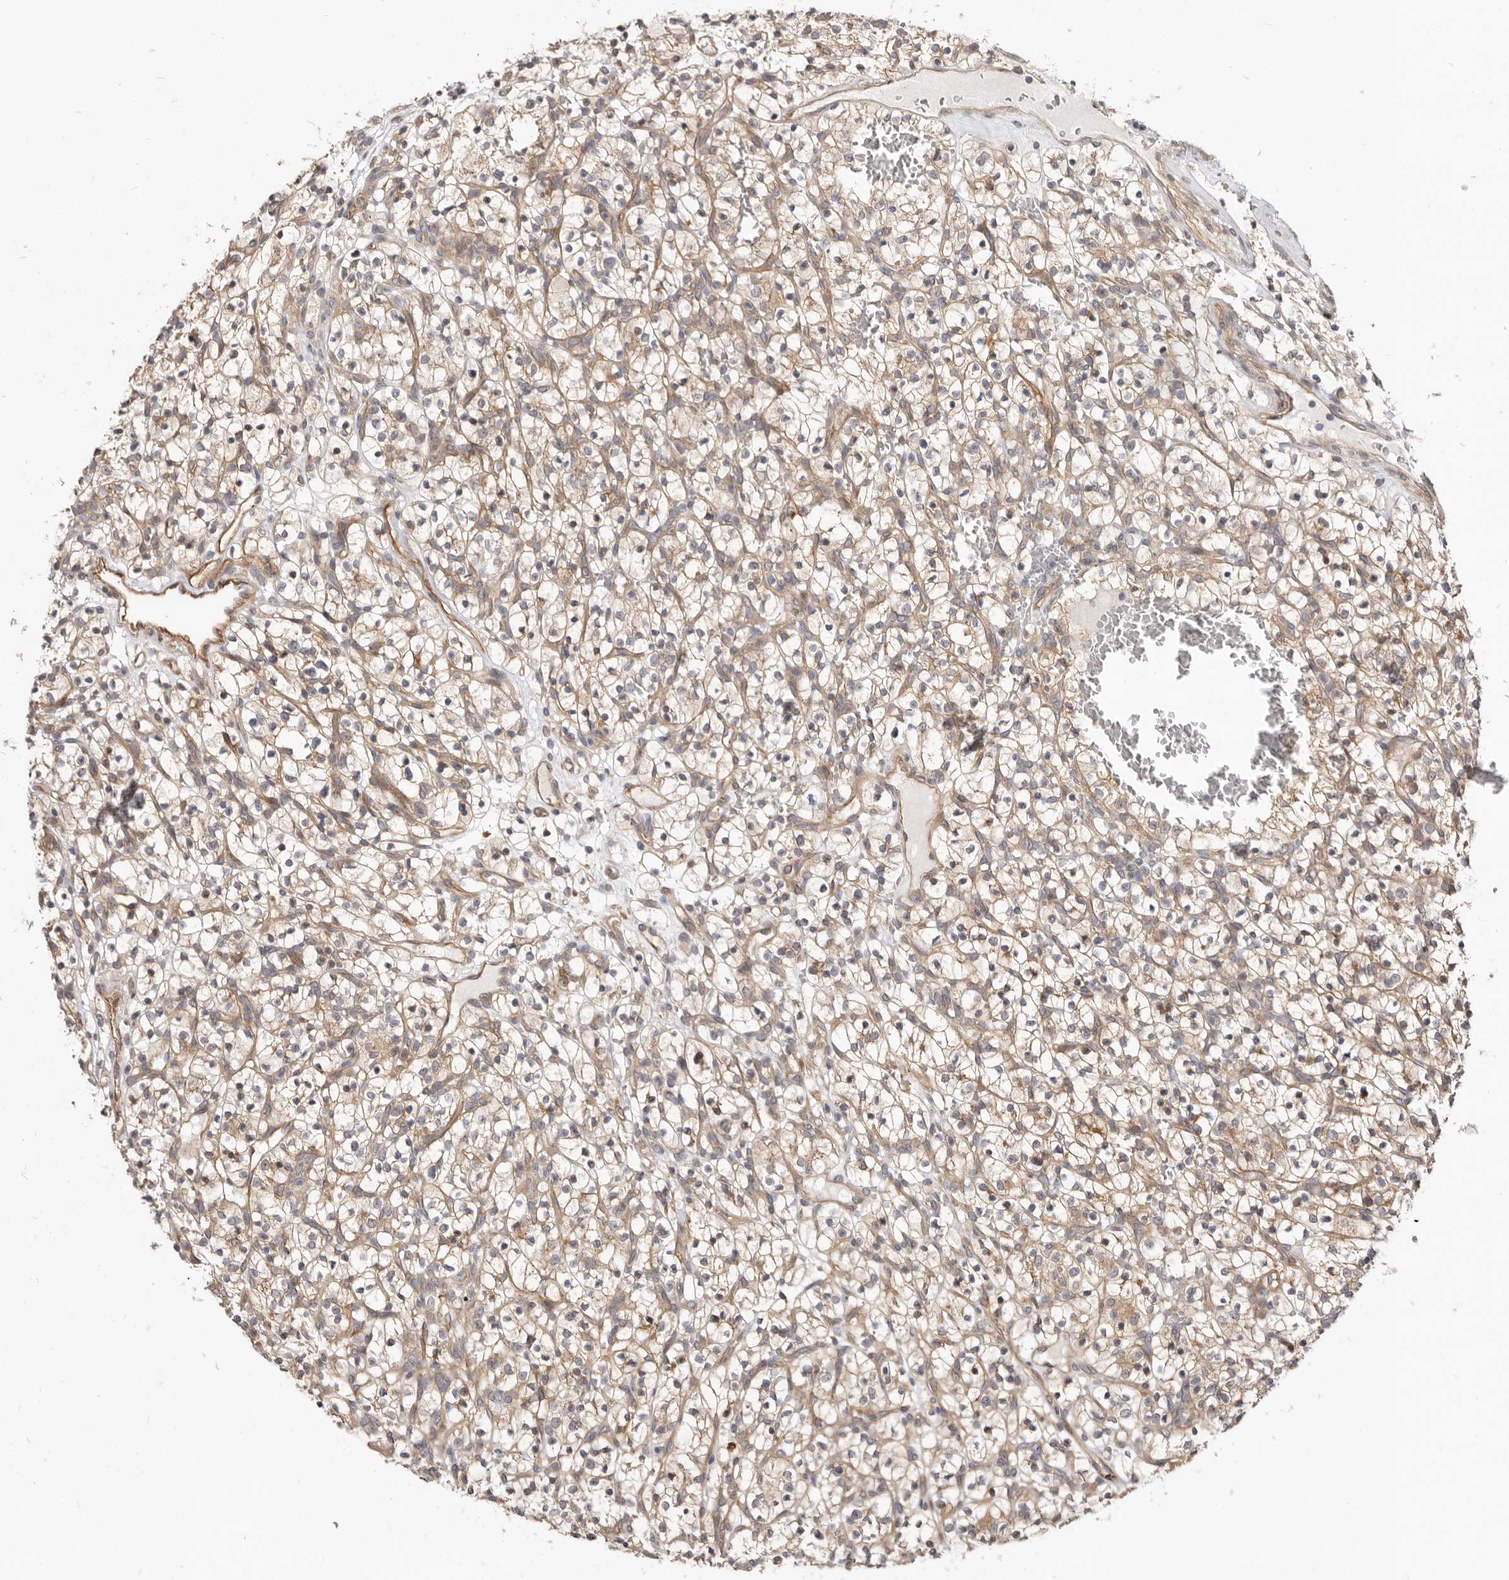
{"staining": {"intensity": "weak", "quantity": ">75%", "location": "cytoplasmic/membranous"}, "tissue": "renal cancer", "cell_type": "Tumor cells", "image_type": "cancer", "snomed": [{"axis": "morphology", "description": "Adenocarcinoma, NOS"}, {"axis": "topography", "description": "Kidney"}], "caption": "Immunohistochemical staining of human renal adenocarcinoma displays low levels of weak cytoplasmic/membranous protein positivity in about >75% of tumor cells.", "gene": "GPATCH4", "patient": {"sex": "female", "age": 57}}